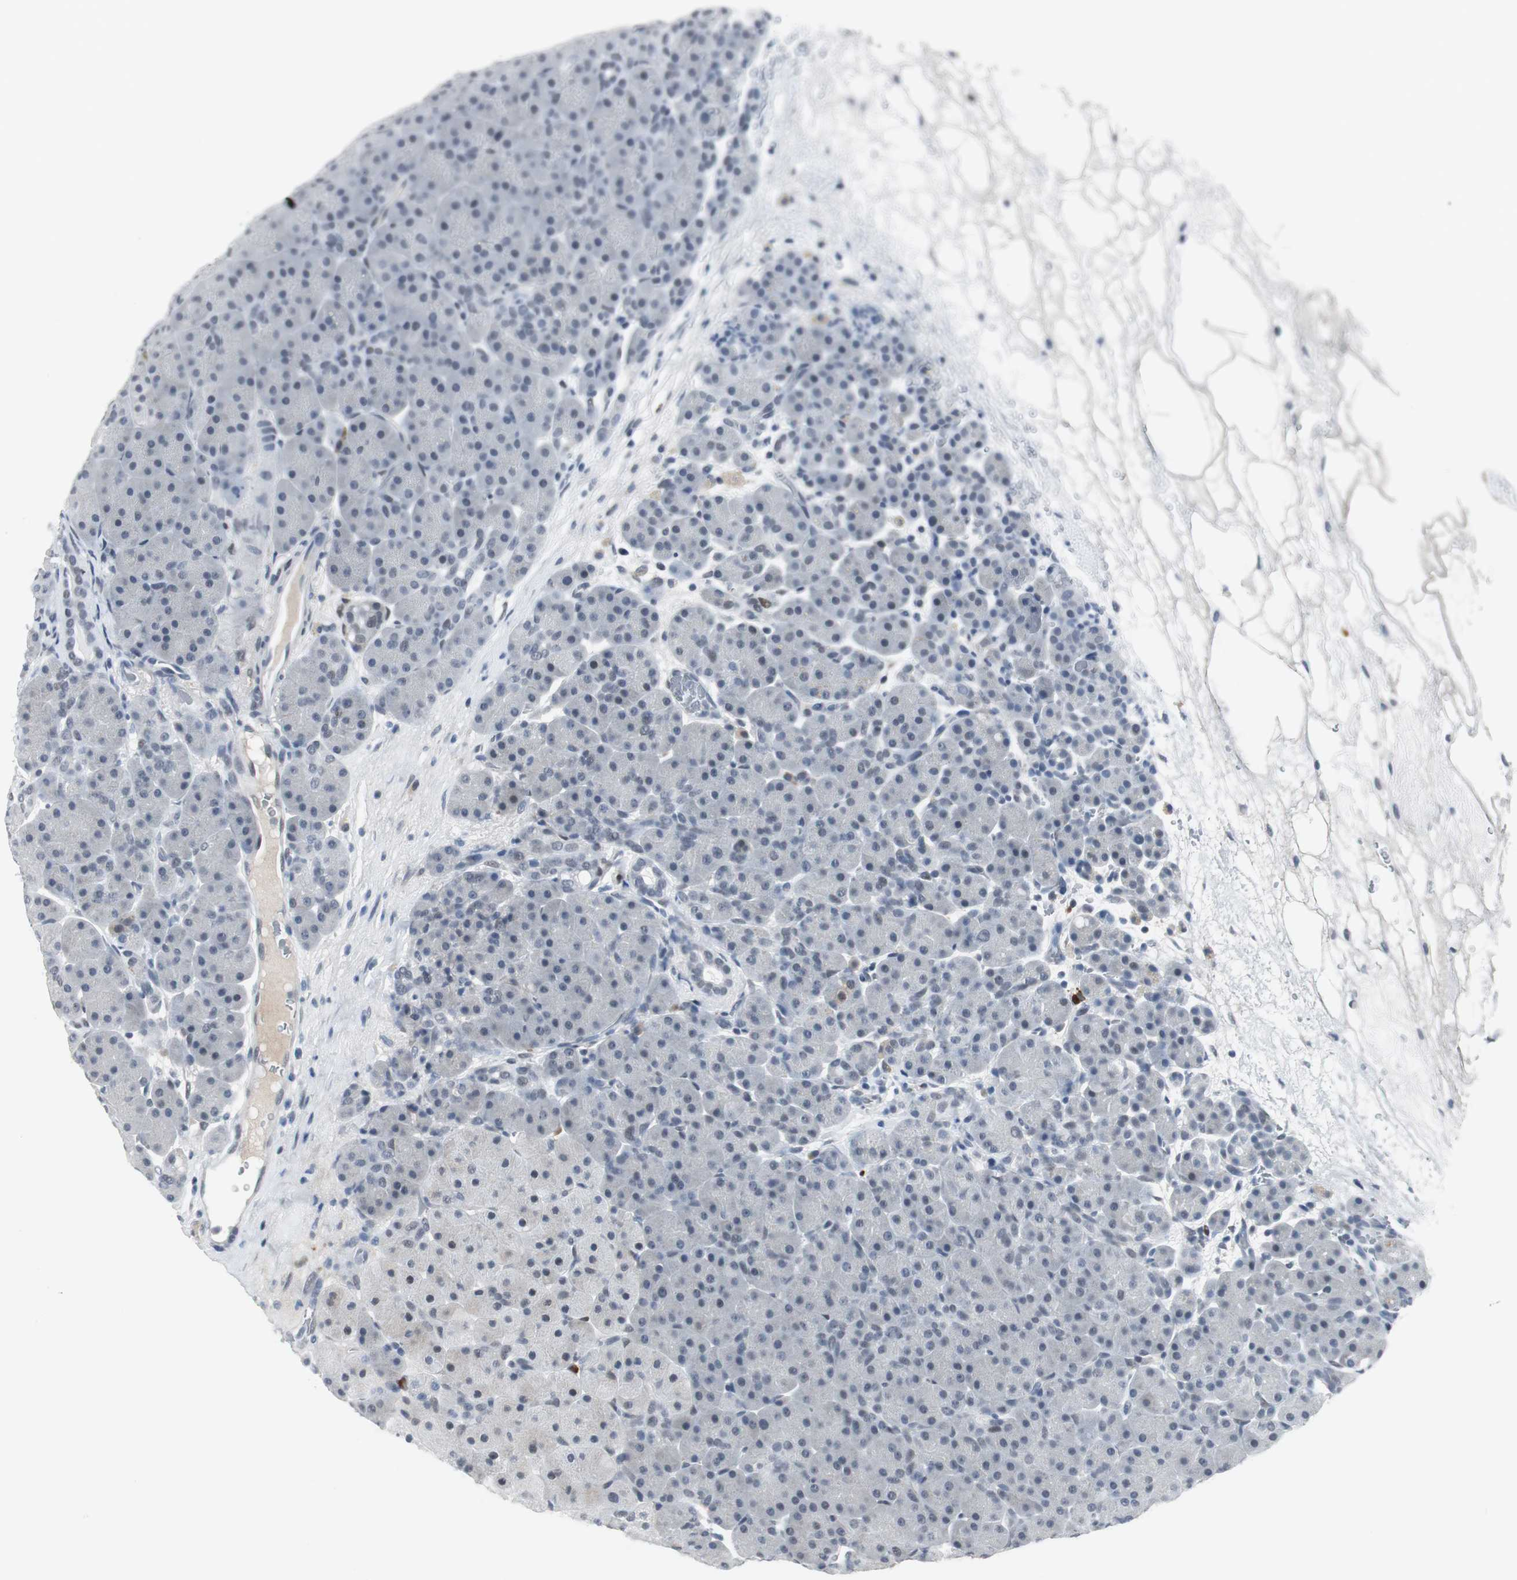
{"staining": {"intensity": "negative", "quantity": "none", "location": "none"}, "tissue": "pancreas", "cell_type": "Exocrine glandular cells", "image_type": "normal", "snomed": [{"axis": "morphology", "description": "Normal tissue, NOS"}, {"axis": "topography", "description": "Pancreas"}], "caption": "Protein analysis of benign pancreas shows no significant expression in exocrine glandular cells.", "gene": "ELK1", "patient": {"sex": "male", "age": 66}}